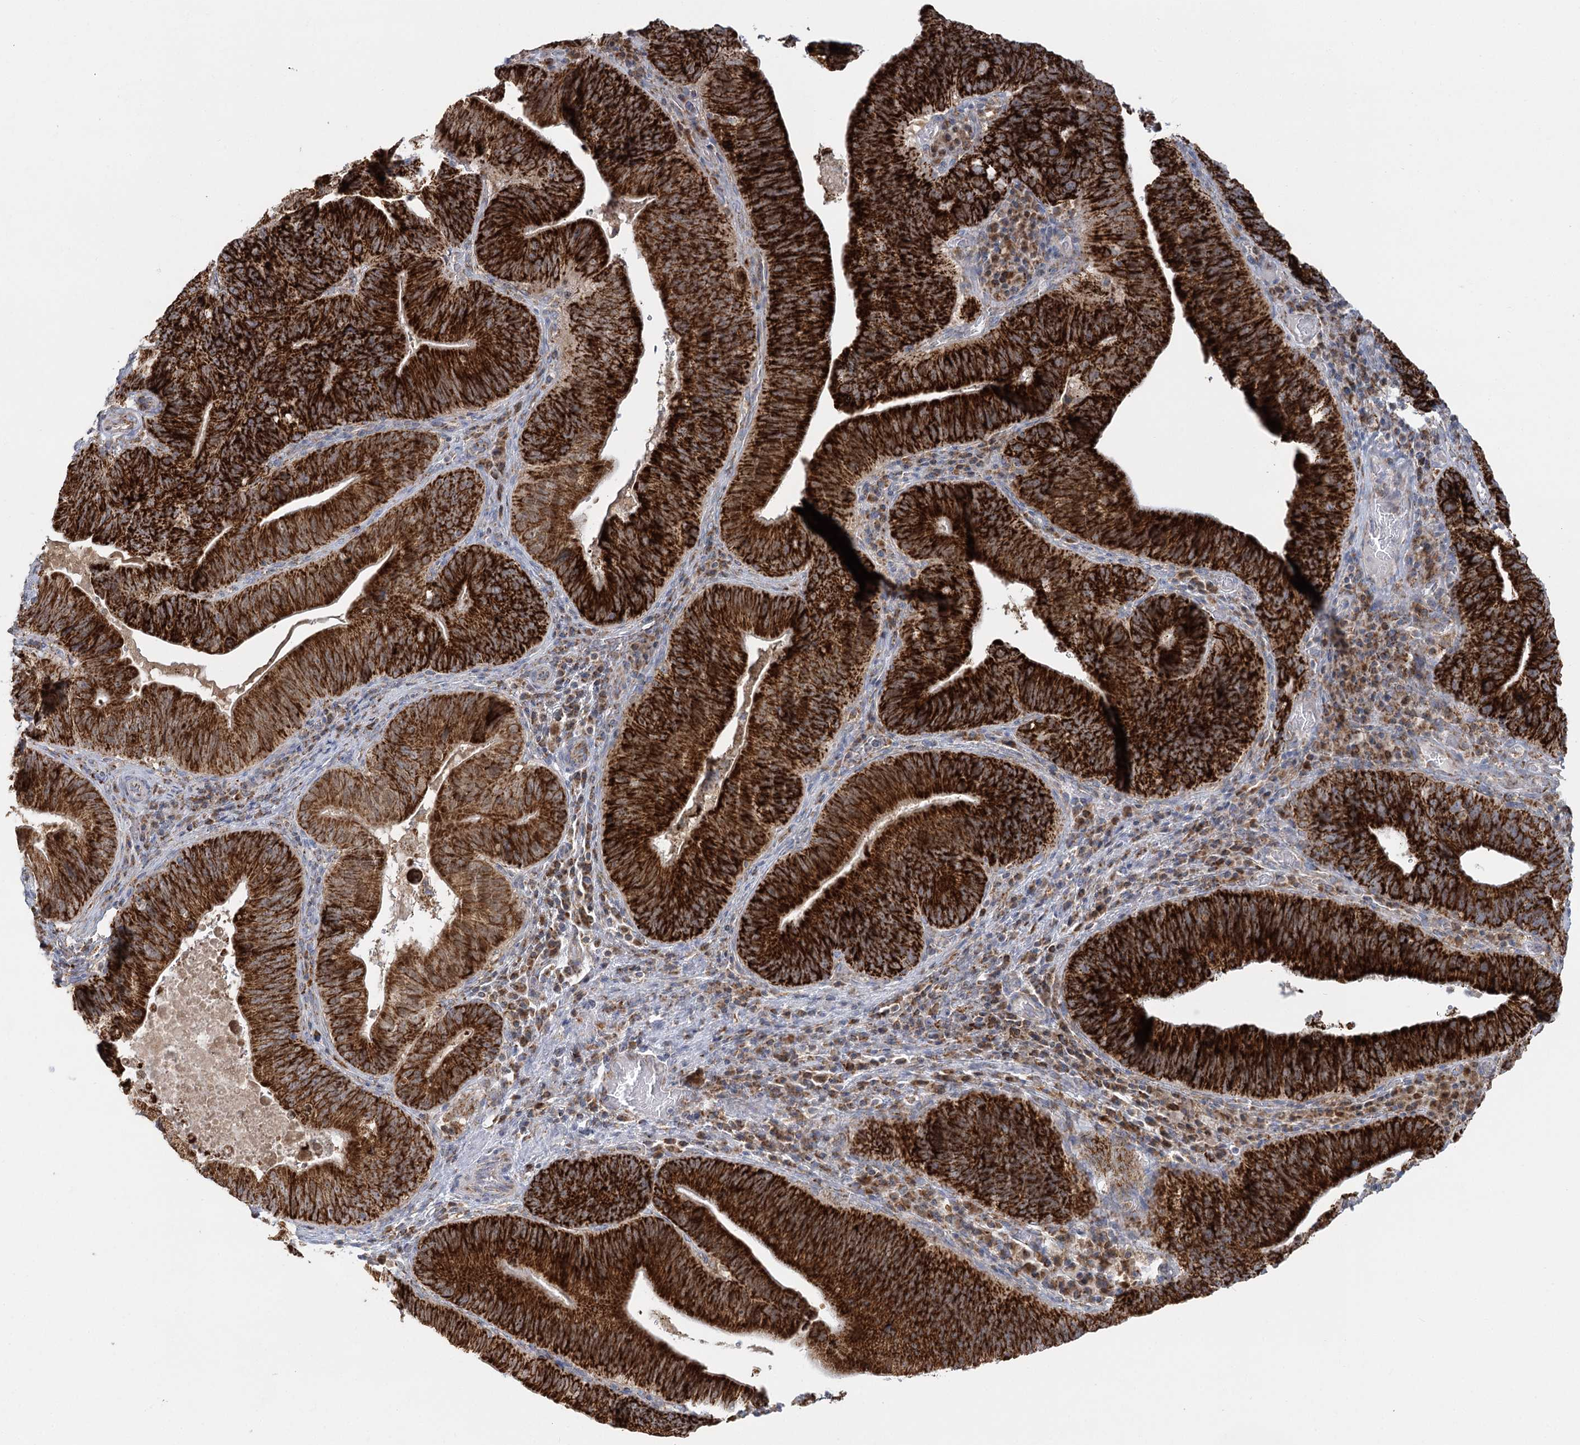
{"staining": {"intensity": "strong", "quantity": ">75%", "location": "cytoplasmic/membranous"}, "tissue": "pancreatic cancer", "cell_type": "Tumor cells", "image_type": "cancer", "snomed": [{"axis": "morphology", "description": "Adenocarcinoma, NOS"}, {"axis": "topography", "description": "Pancreas"}], "caption": "A high amount of strong cytoplasmic/membranous positivity is appreciated in about >75% of tumor cells in adenocarcinoma (pancreatic) tissue.", "gene": "TAS1R1", "patient": {"sex": "male", "age": 63}}